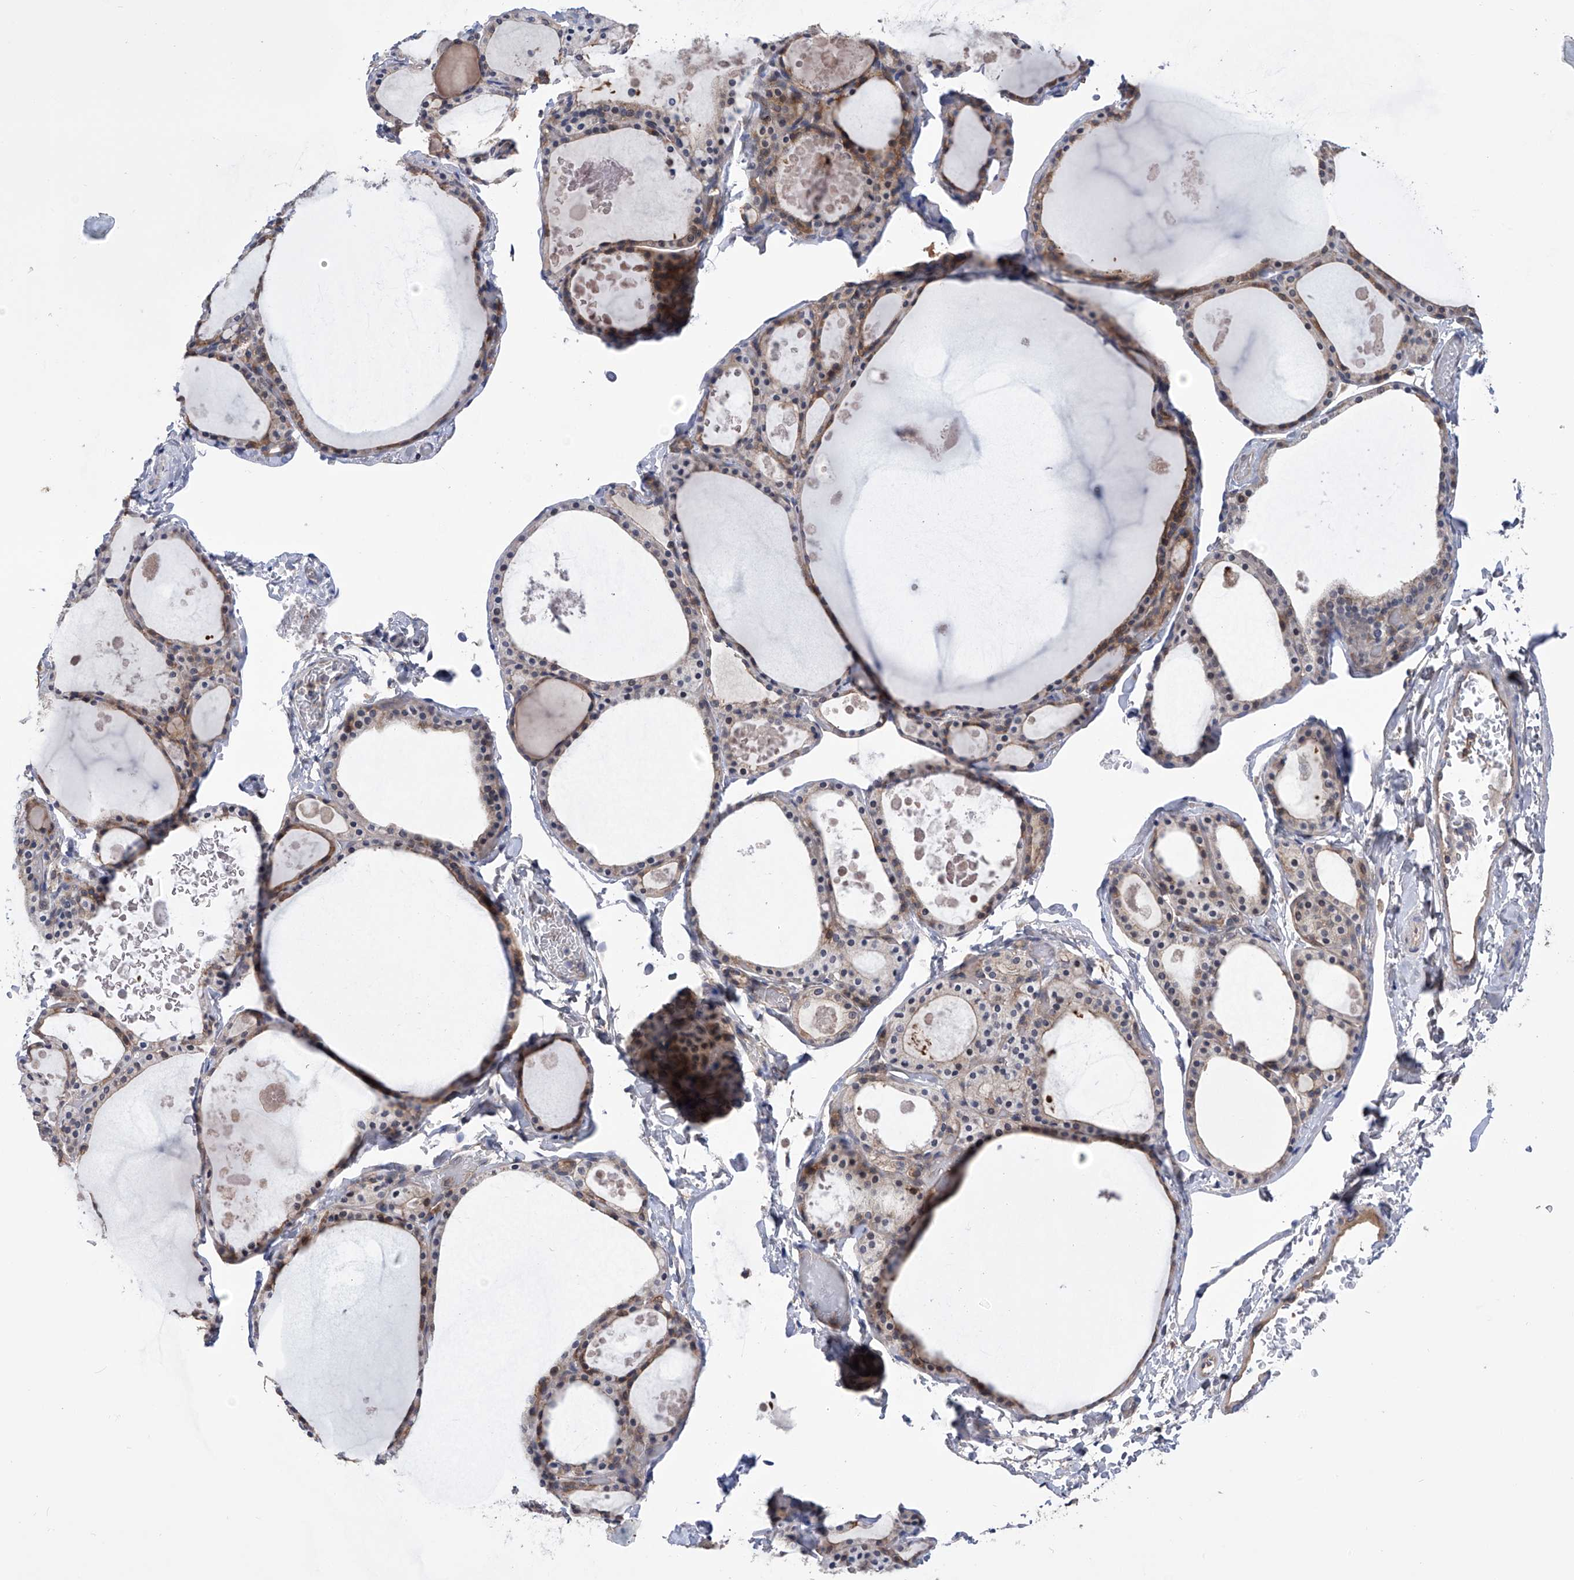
{"staining": {"intensity": "moderate", "quantity": ">75%", "location": "cytoplasmic/membranous"}, "tissue": "thyroid gland", "cell_type": "Glandular cells", "image_type": "normal", "snomed": [{"axis": "morphology", "description": "Normal tissue, NOS"}, {"axis": "topography", "description": "Thyroid gland"}], "caption": "Human thyroid gland stained with a protein marker shows moderate staining in glandular cells.", "gene": "NUDT17", "patient": {"sex": "male", "age": 56}}